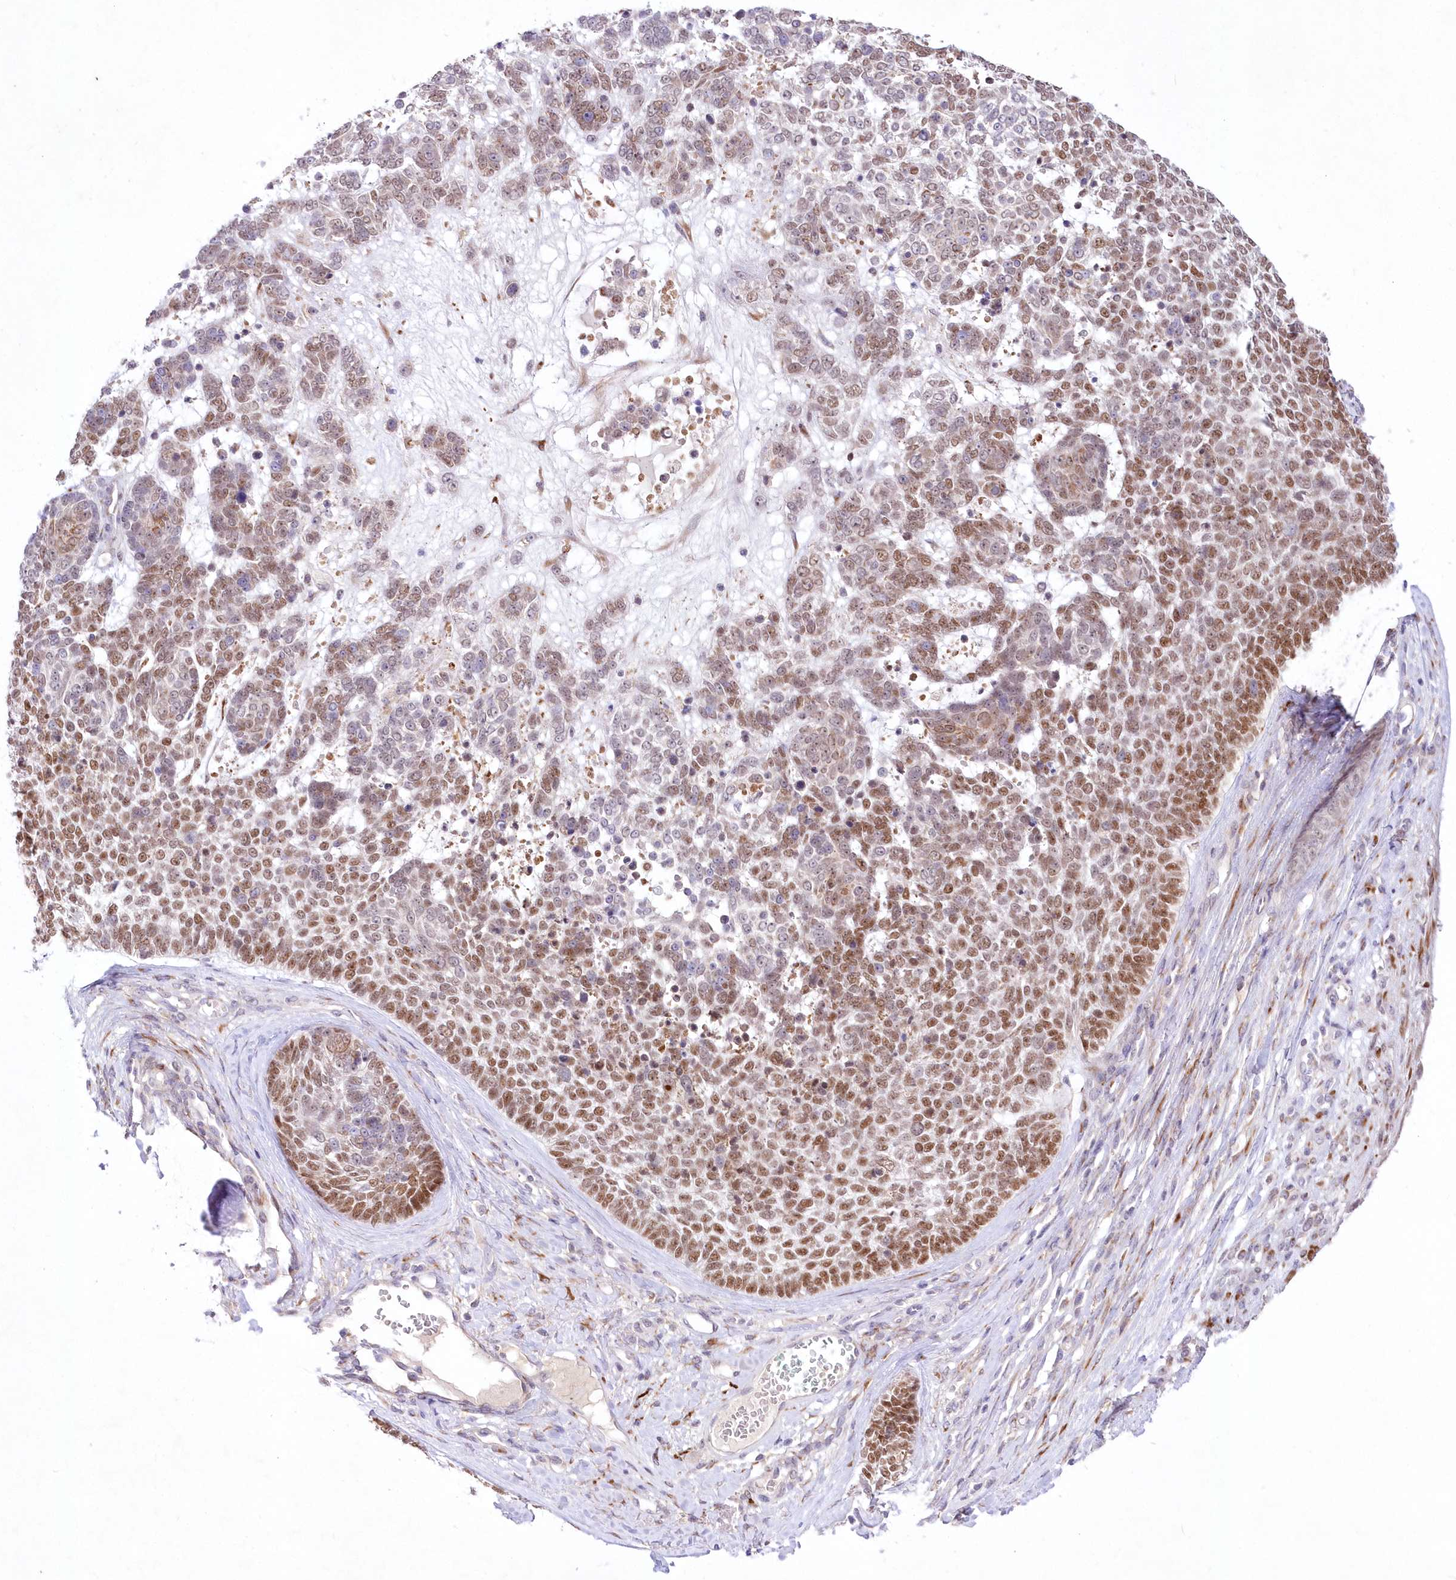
{"staining": {"intensity": "moderate", "quantity": "25%-75%", "location": "nuclear"}, "tissue": "skin cancer", "cell_type": "Tumor cells", "image_type": "cancer", "snomed": [{"axis": "morphology", "description": "Basal cell carcinoma"}, {"axis": "topography", "description": "Skin"}], "caption": "Skin cancer (basal cell carcinoma) stained with a brown dye demonstrates moderate nuclear positive staining in approximately 25%-75% of tumor cells.", "gene": "LDB1", "patient": {"sex": "female", "age": 81}}